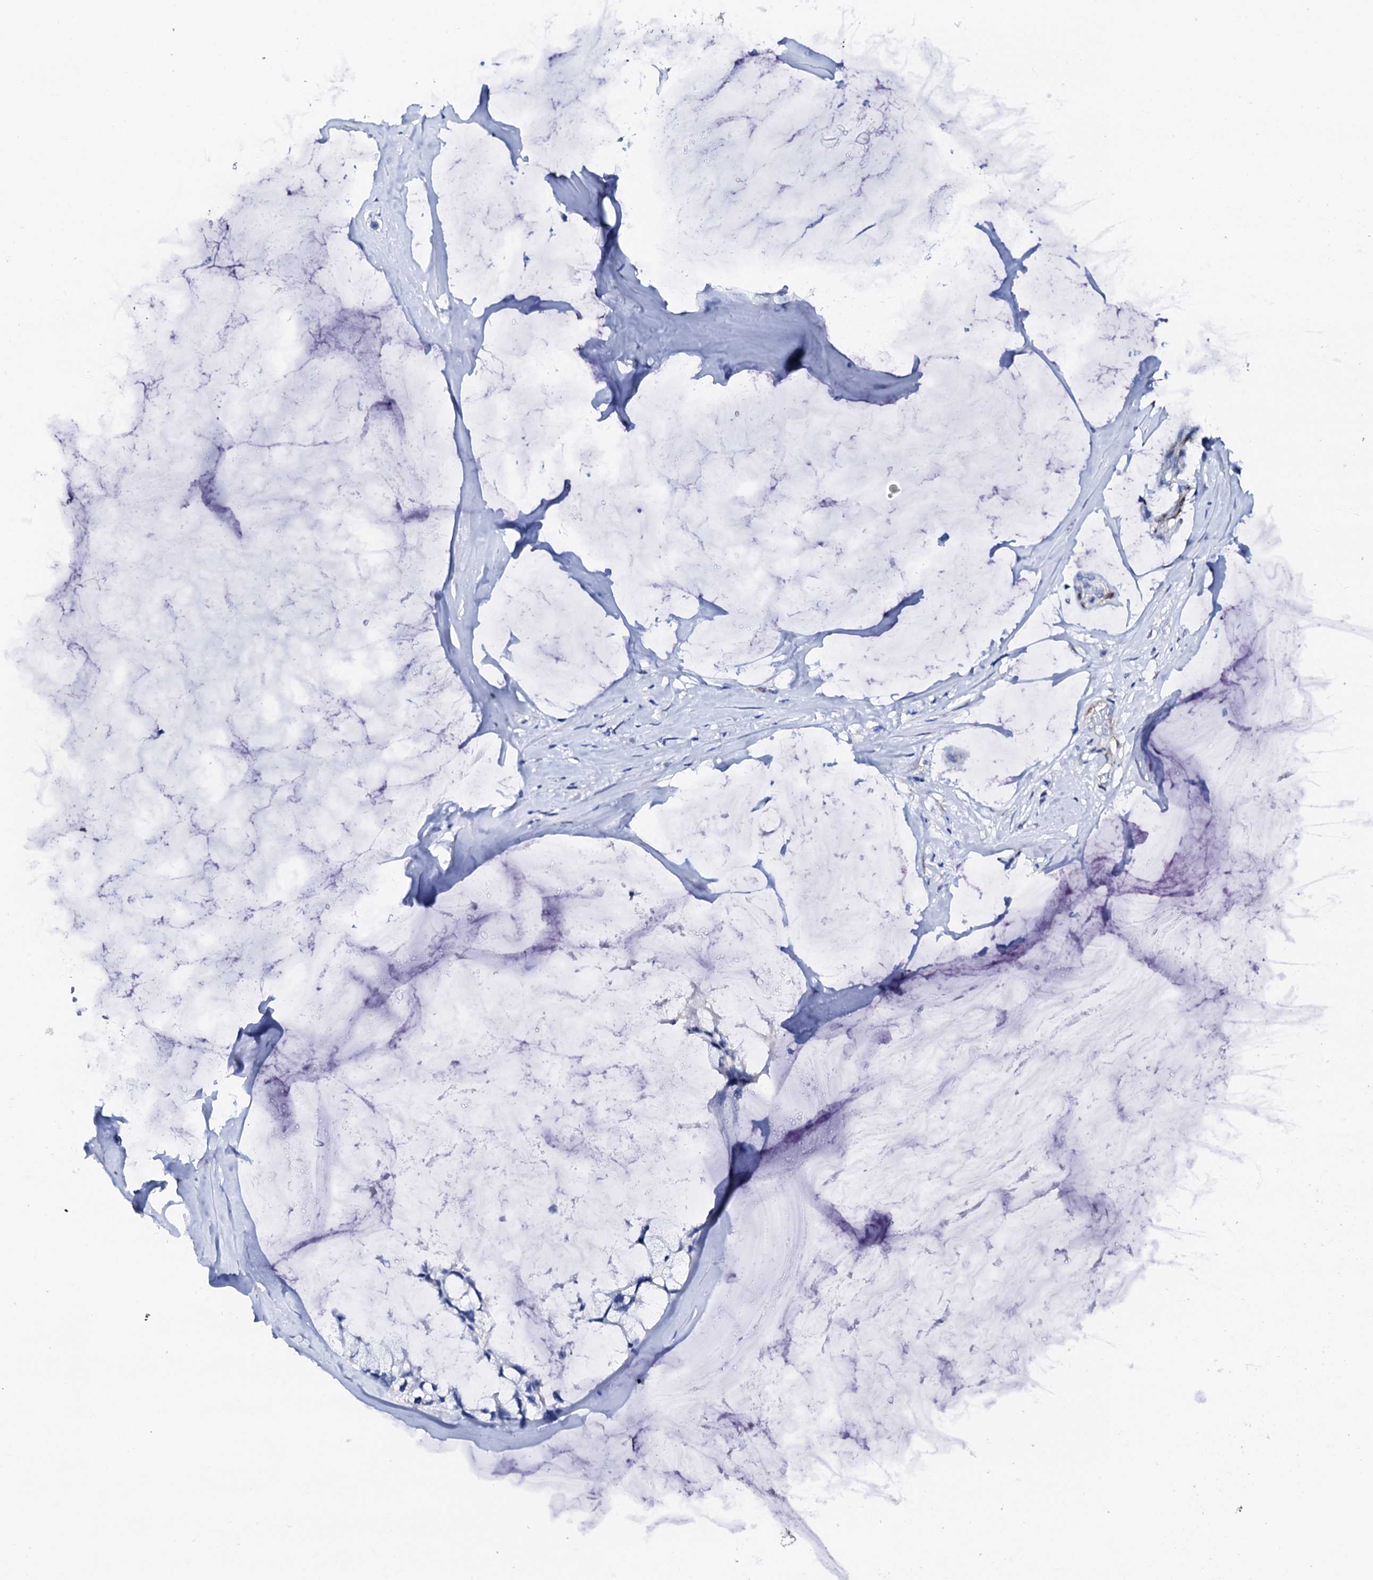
{"staining": {"intensity": "negative", "quantity": "none", "location": "none"}, "tissue": "ovarian cancer", "cell_type": "Tumor cells", "image_type": "cancer", "snomed": [{"axis": "morphology", "description": "Cystadenocarcinoma, mucinous, NOS"}, {"axis": "topography", "description": "Ovary"}], "caption": "This image is of mucinous cystadenocarcinoma (ovarian) stained with IHC to label a protein in brown with the nuclei are counter-stained blue. There is no positivity in tumor cells.", "gene": "NRIP2", "patient": {"sex": "female", "age": 39}}